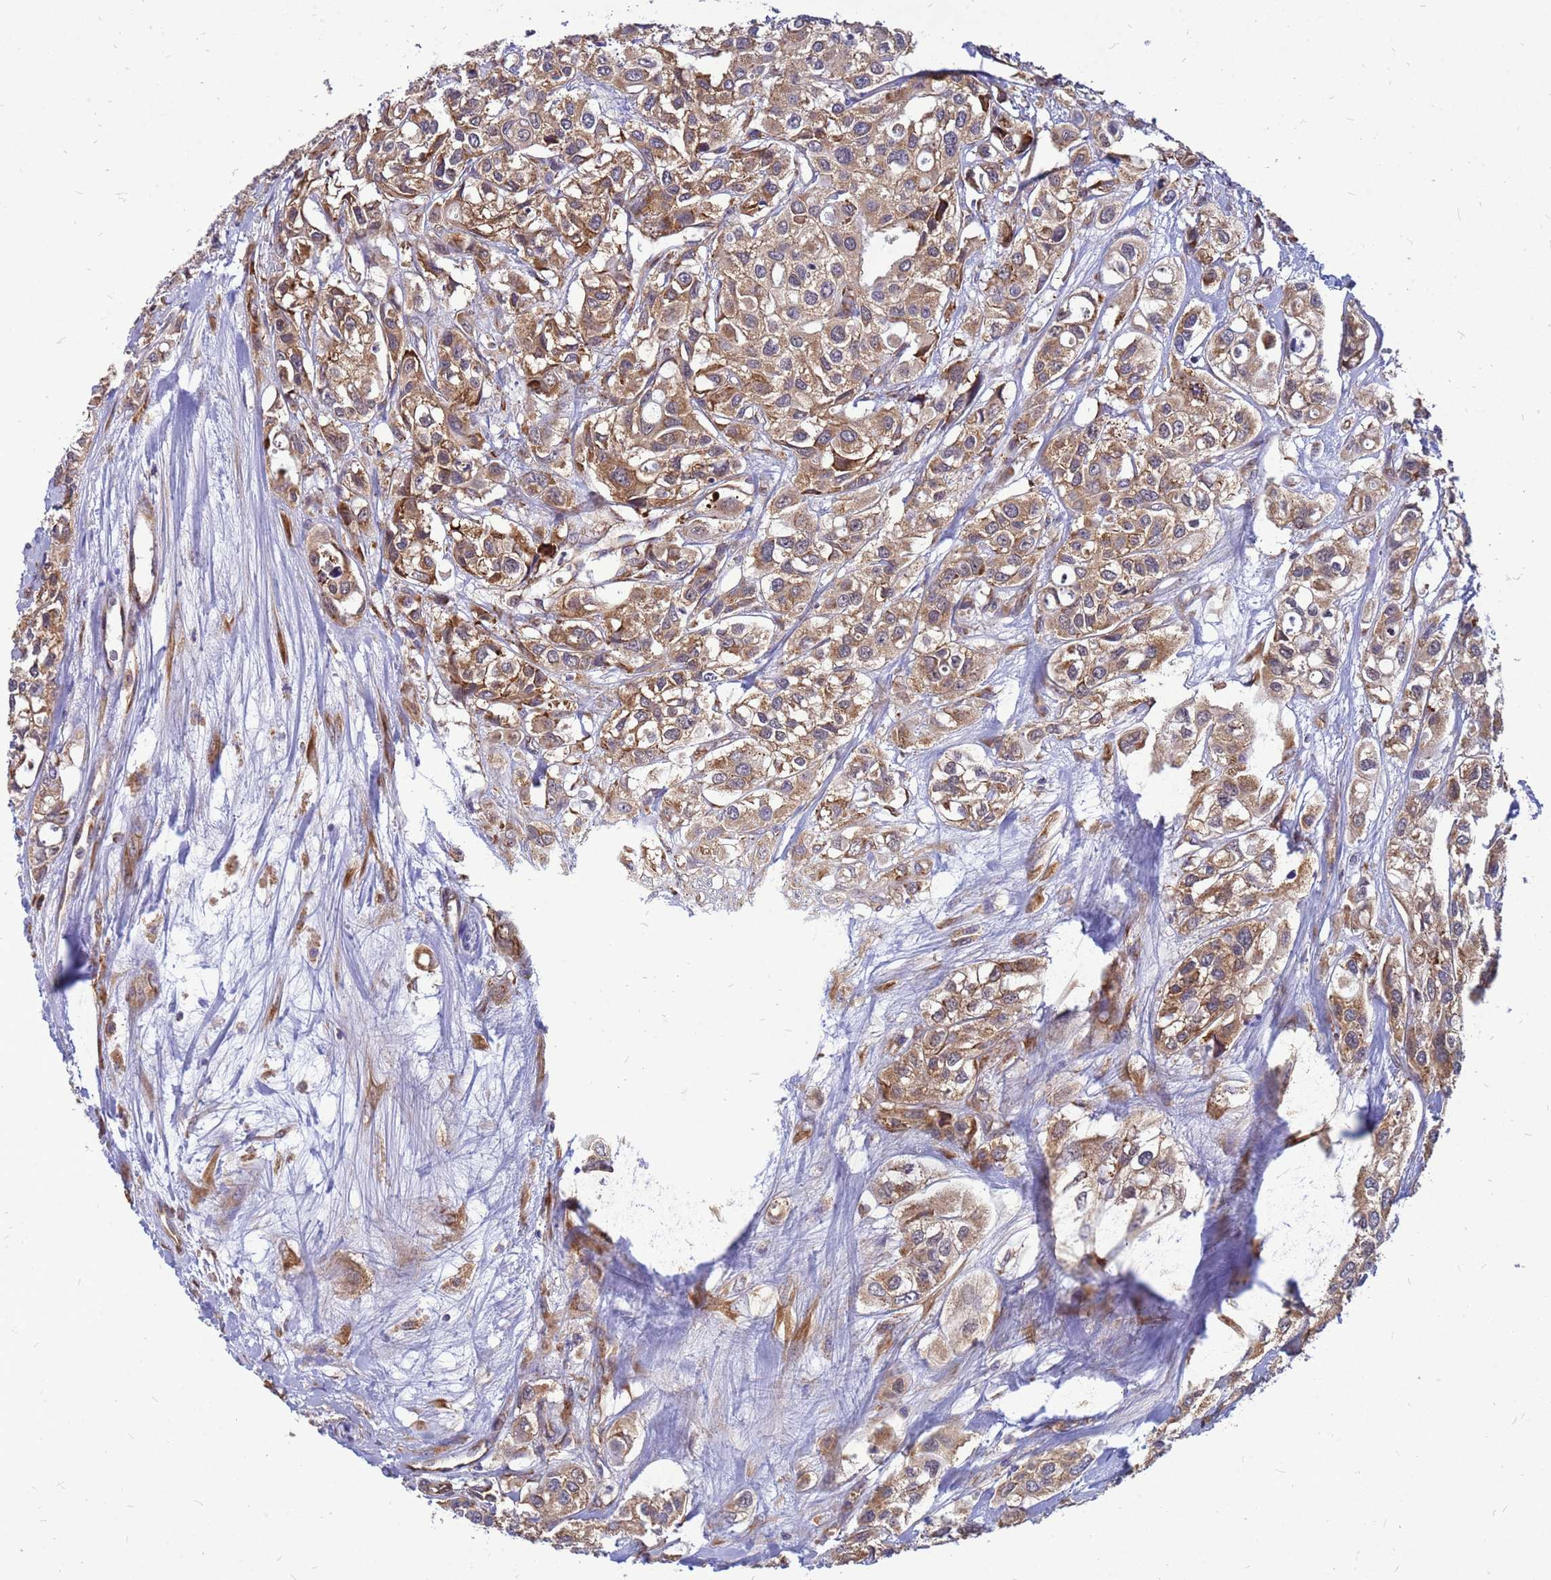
{"staining": {"intensity": "moderate", "quantity": ">75%", "location": "cytoplasmic/membranous"}, "tissue": "urothelial cancer", "cell_type": "Tumor cells", "image_type": "cancer", "snomed": [{"axis": "morphology", "description": "Urothelial carcinoma, High grade"}, {"axis": "topography", "description": "Urinary bladder"}], "caption": "A brown stain labels moderate cytoplasmic/membranous expression of a protein in human high-grade urothelial carcinoma tumor cells. The protein of interest is stained brown, and the nuclei are stained in blue (DAB IHC with brightfield microscopy, high magnification).", "gene": "RPL8", "patient": {"sex": "male", "age": 67}}